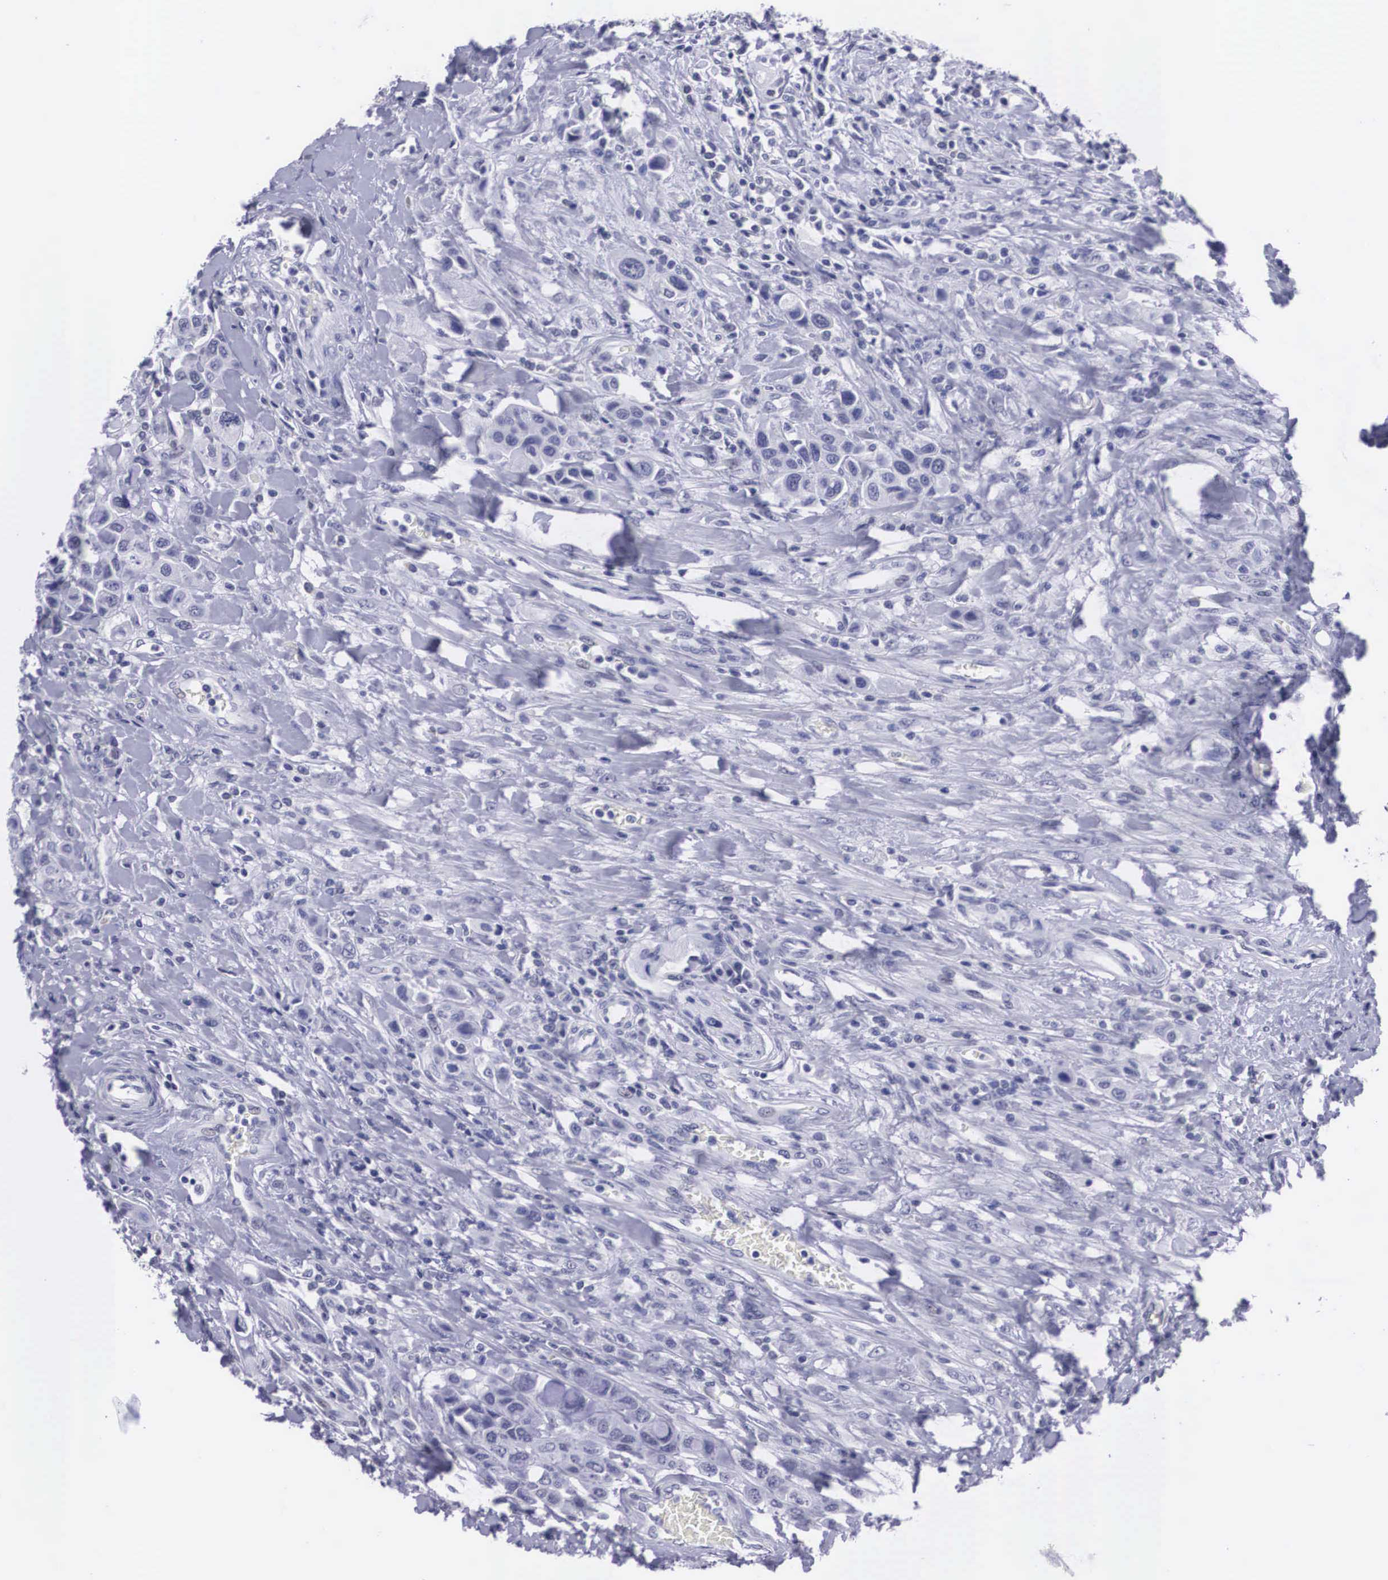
{"staining": {"intensity": "negative", "quantity": "none", "location": "none"}, "tissue": "urothelial cancer", "cell_type": "Tumor cells", "image_type": "cancer", "snomed": [{"axis": "morphology", "description": "Urothelial carcinoma, High grade"}, {"axis": "topography", "description": "Urinary bladder"}], "caption": "Immunohistochemical staining of urothelial carcinoma (high-grade) shows no significant staining in tumor cells.", "gene": "C22orf31", "patient": {"sex": "male", "age": 50}}